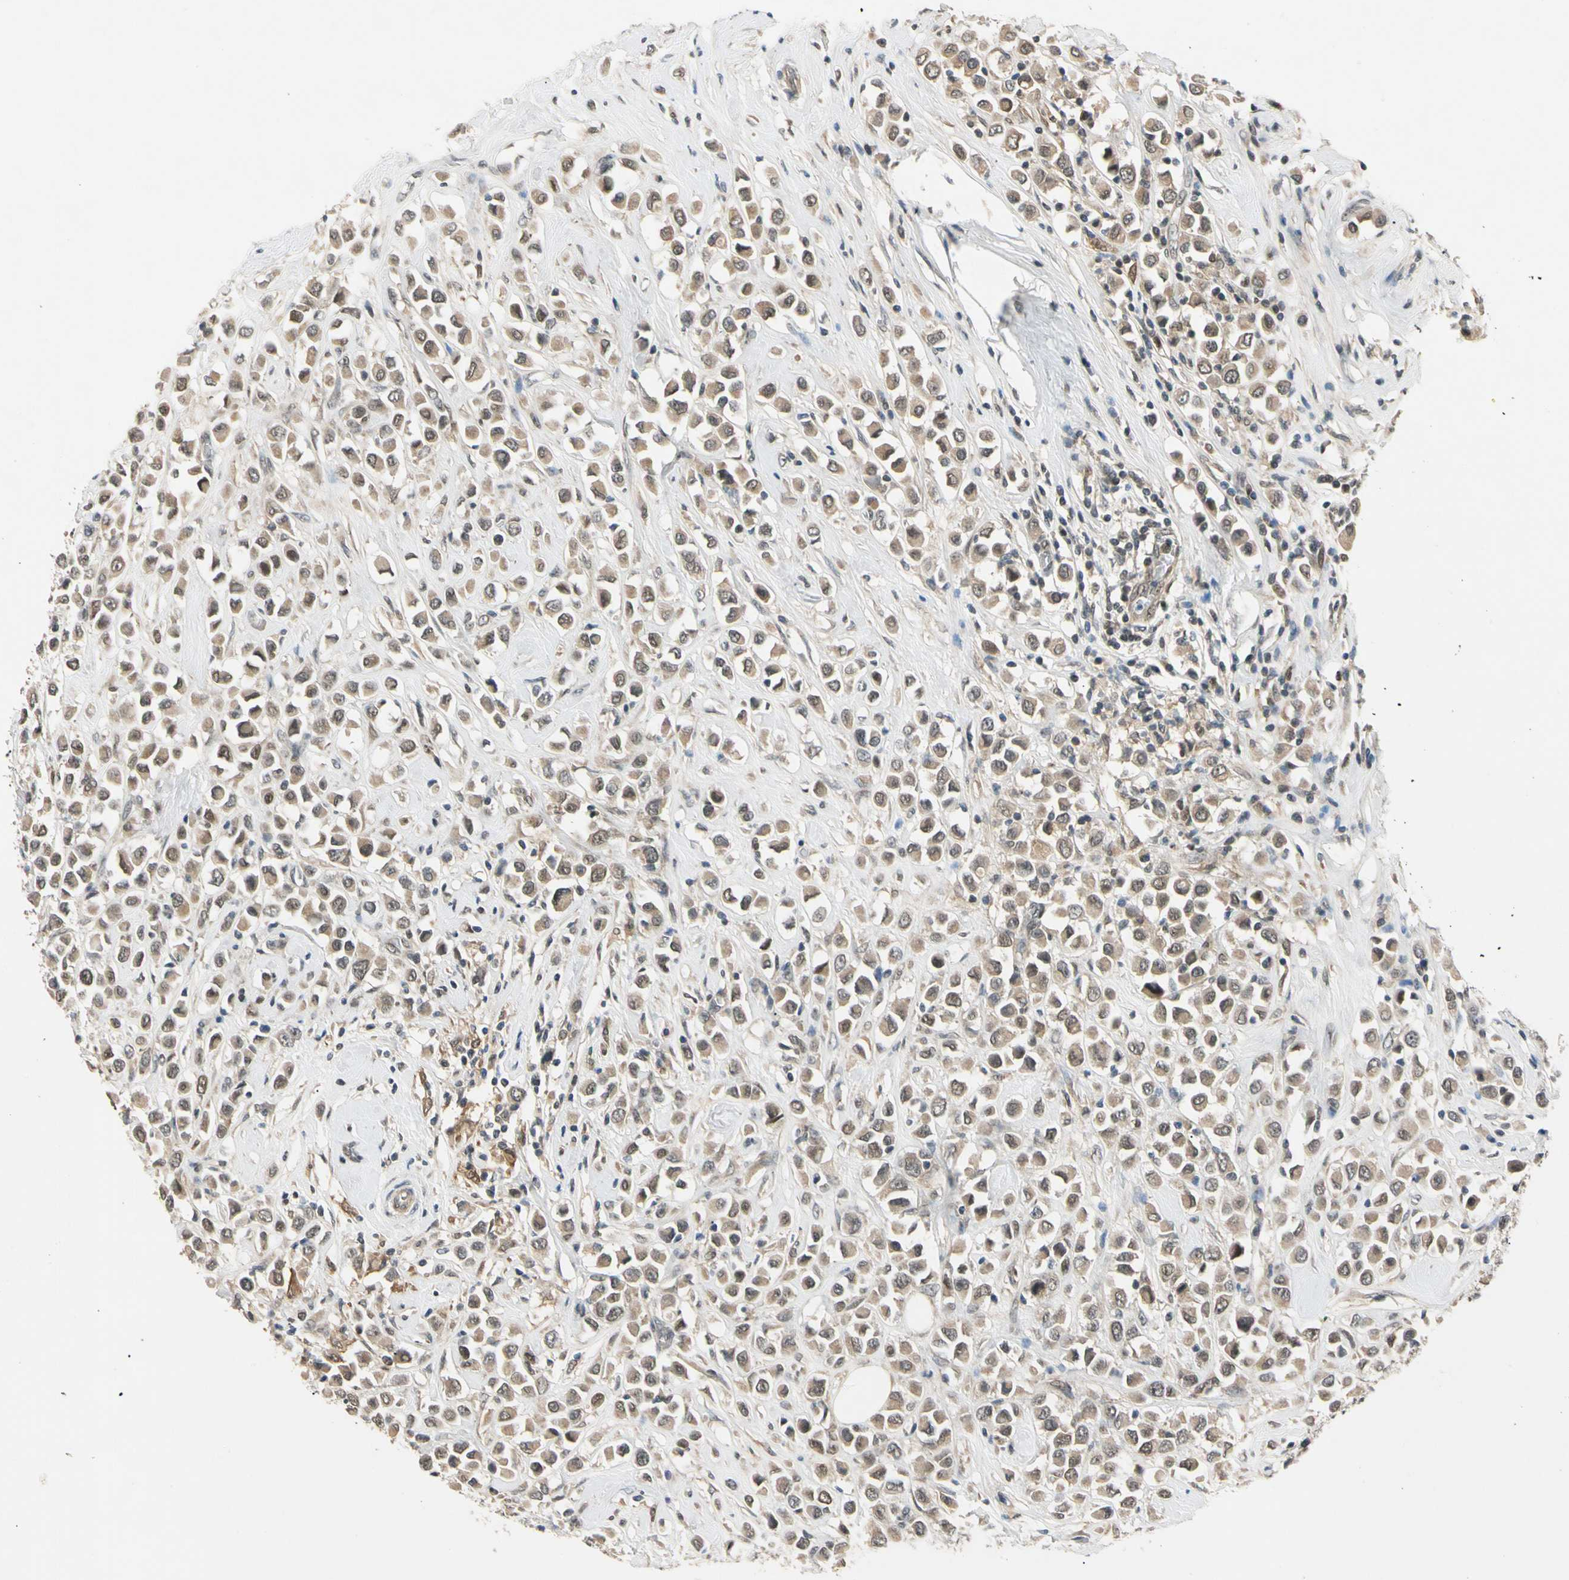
{"staining": {"intensity": "moderate", "quantity": ">75%", "location": "cytoplasmic/membranous,nuclear"}, "tissue": "breast cancer", "cell_type": "Tumor cells", "image_type": "cancer", "snomed": [{"axis": "morphology", "description": "Duct carcinoma"}, {"axis": "topography", "description": "Breast"}], "caption": "Human breast cancer stained for a protein (brown) exhibits moderate cytoplasmic/membranous and nuclear positive staining in approximately >75% of tumor cells.", "gene": "RIOX2", "patient": {"sex": "female", "age": 61}}